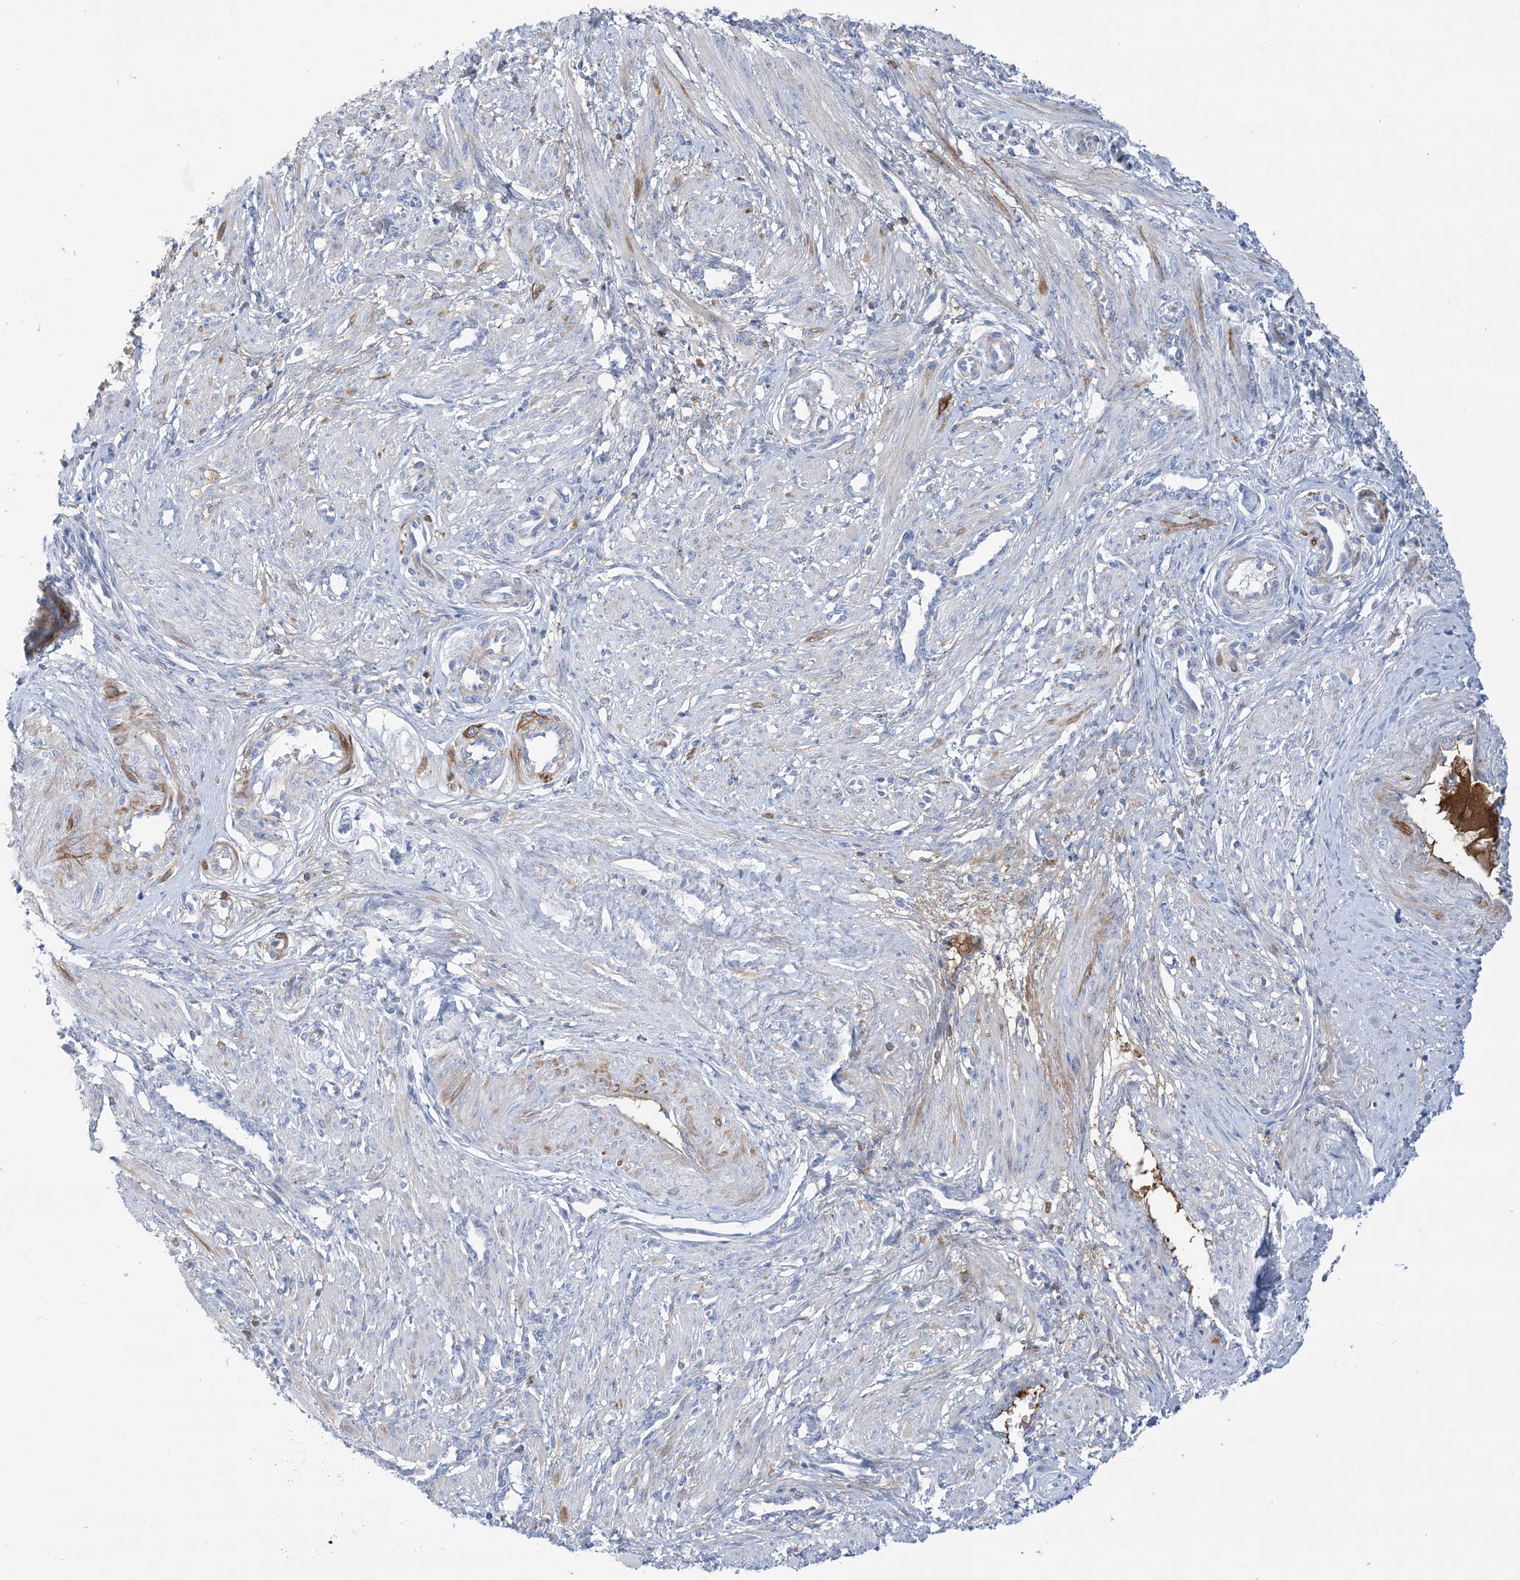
{"staining": {"intensity": "weak", "quantity": "<25%", "location": "cytoplasmic/membranous"}, "tissue": "smooth muscle", "cell_type": "Smooth muscle cells", "image_type": "normal", "snomed": [{"axis": "morphology", "description": "Normal tissue, NOS"}, {"axis": "topography", "description": "Endometrium"}], "caption": "Immunohistochemistry image of normal smooth muscle: smooth muscle stained with DAB (3,3'-diaminobenzidine) exhibits no significant protein staining in smooth muscle cells.", "gene": "ATP11C", "patient": {"sex": "female", "age": 33}}